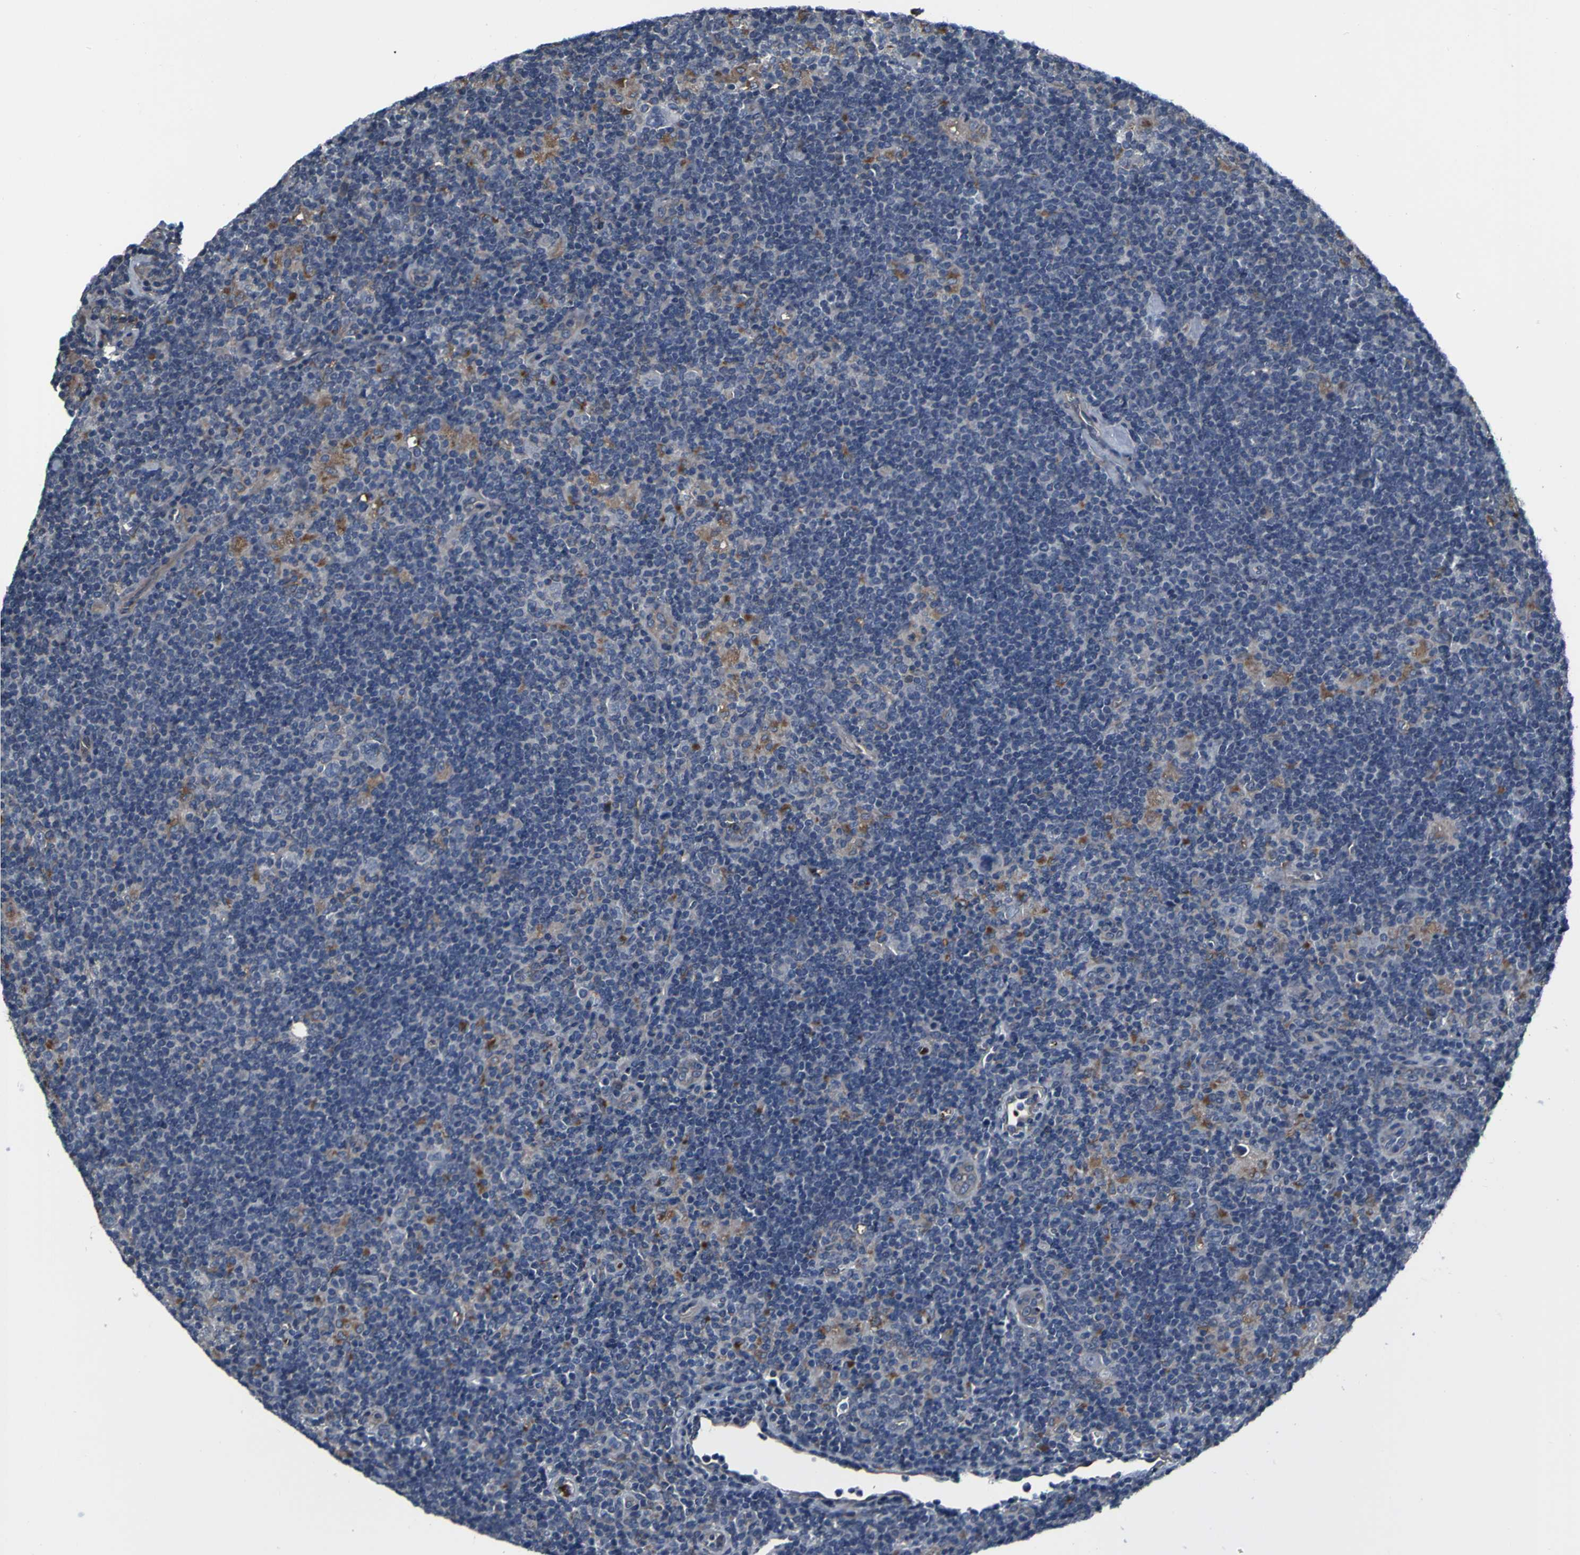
{"staining": {"intensity": "negative", "quantity": "none", "location": "none"}, "tissue": "lymphoma", "cell_type": "Tumor cells", "image_type": "cancer", "snomed": [{"axis": "morphology", "description": "Hodgkin's disease, NOS"}, {"axis": "topography", "description": "Lymph node"}], "caption": "High power microscopy image of an immunohistochemistry (IHC) histopathology image of Hodgkin's disease, revealing no significant expression in tumor cells.", "gene": "GRAMD1A", "patient": {"sex": "female", "age": 57}}